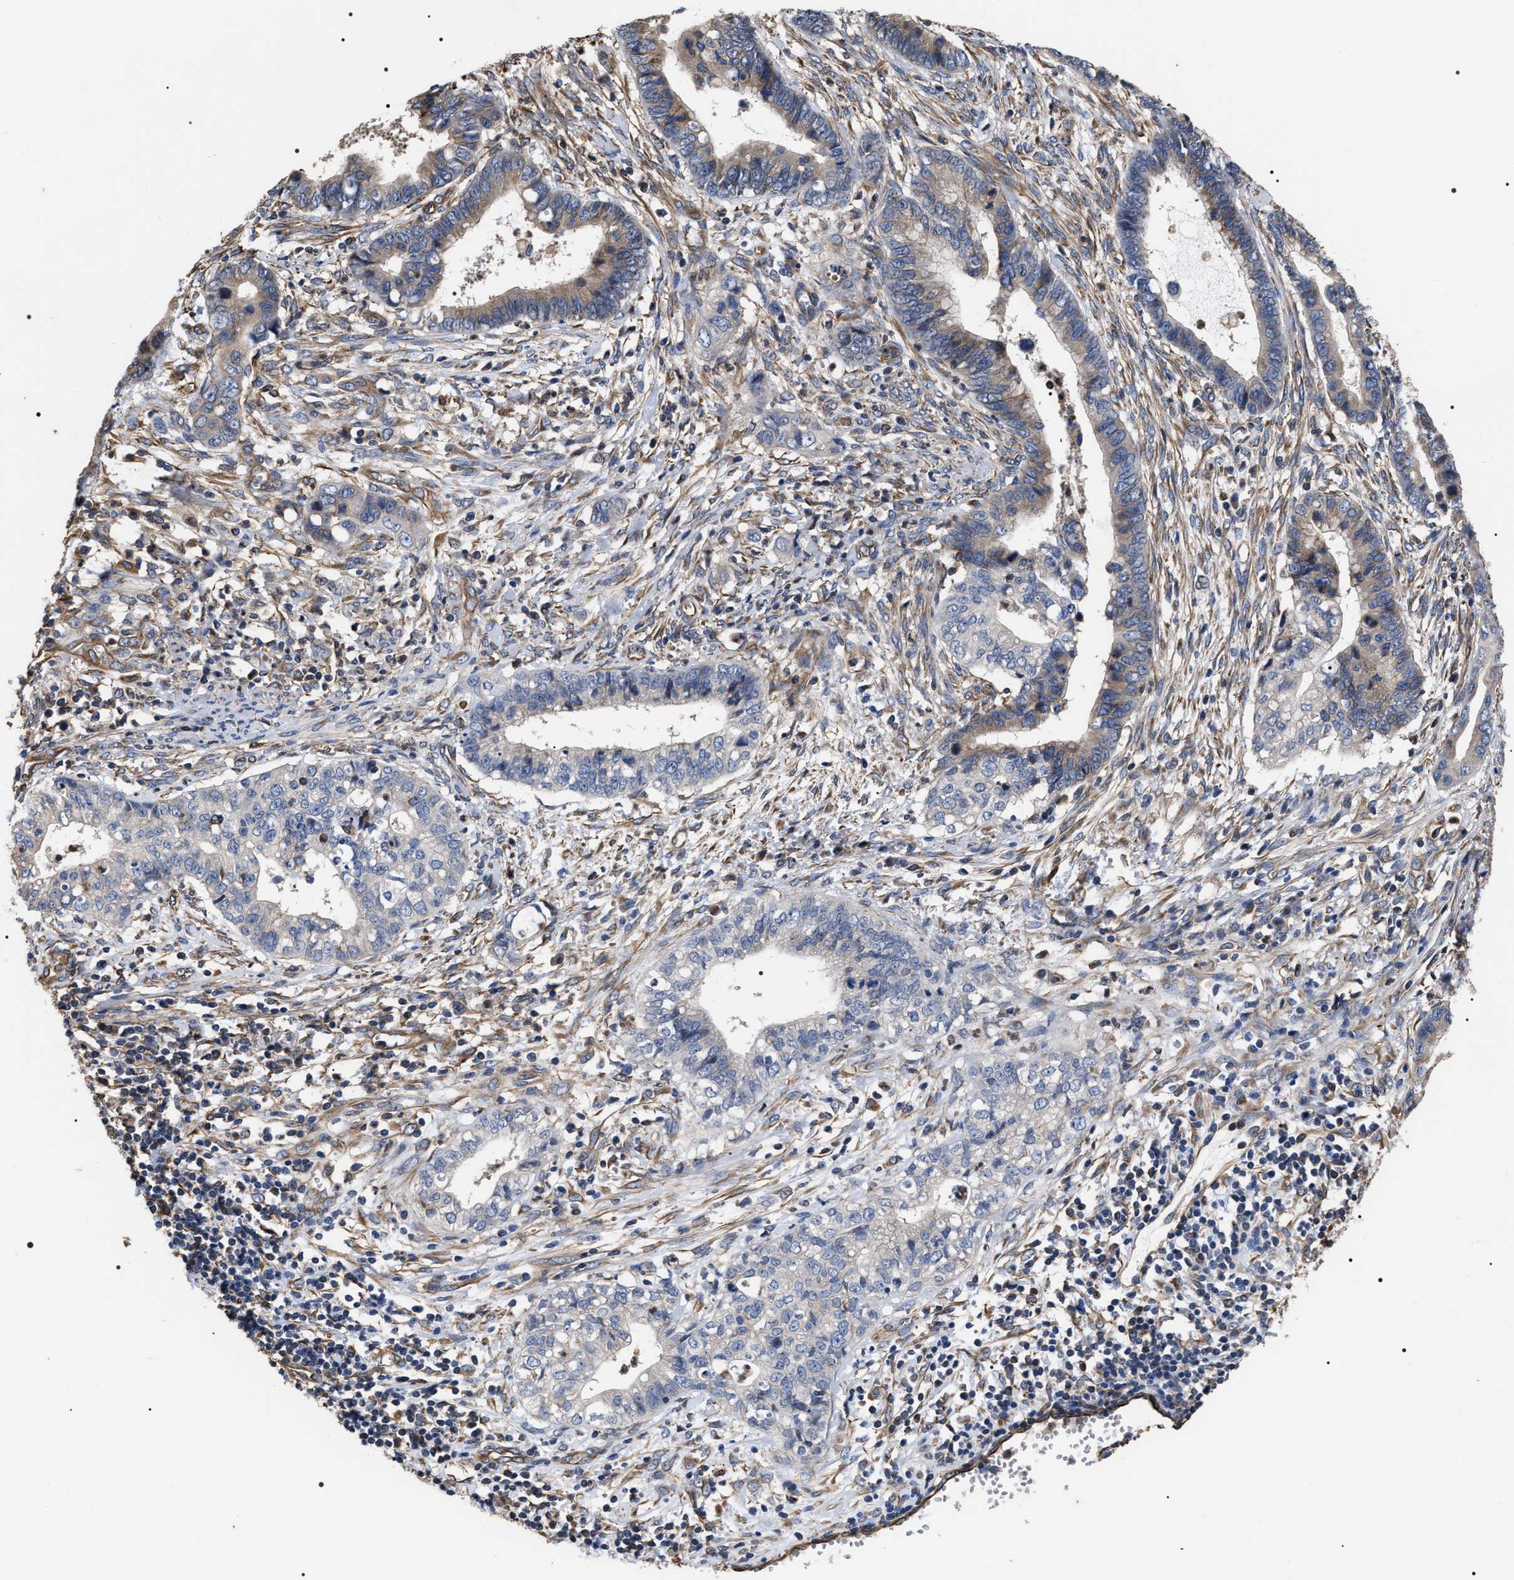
{"staining": {"intensity": "weak", "quantity": ">75%", "location": "cytoplasmic/membranous"}, "tissue": "cervical cancer", "cell_type": "Tumor cells", "image_type": "cancer", "snomed": [{"axis": "morphology", "description": "Adenocarcinoma, NOS"}, {"axis": "topography", "description": "Cervix"}], "caption": "A brown stain labels weak cytoplasmic/membranous positivity of a protein in cervical adenocarcinoma tumor cells. (brown staining indicates protein expression, while blue staining denotes nuclei).", "gene": "TSPAN33", "patient": {"sex": "female", "age": 44}}